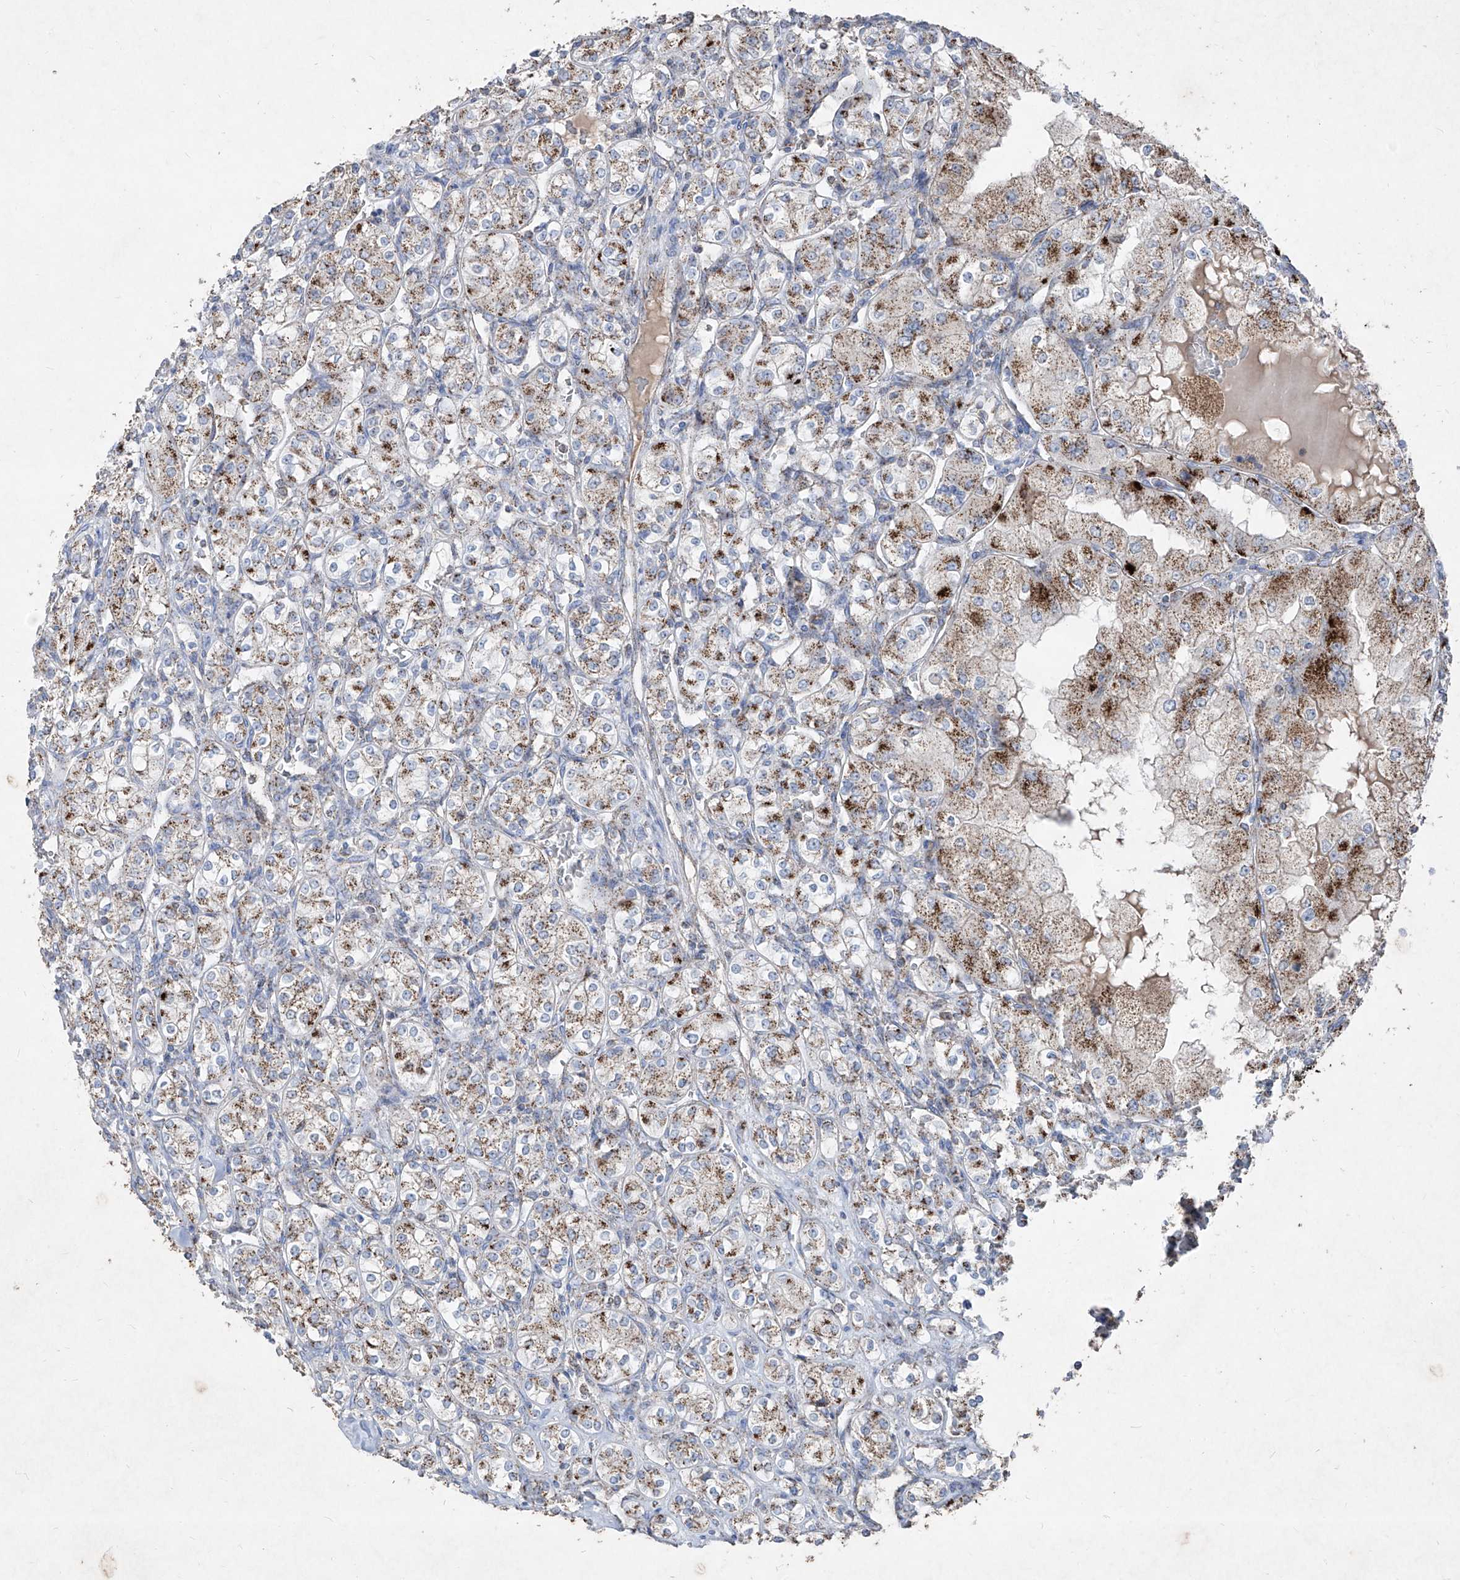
{"staining": {"intensity": "moderate", "quantity": "25%-75%", "location": "cytoplasmic/membranous"}, "tissue": "renal cancer", "cell_type": "Tumor cells", "image_type": "cancer", "snomed": [{"axis": "morphology", "description": "Adenocarcinoma, NOS"}, {"axis": "topography", "description": "Kidney"}], "caption": "Protein analysis of renal adenocarcinoma tissue shows moderate cytoplasmic/membranous expression in about 25%-75% of tumor cells. (brown staining indicates protein expression, while blue staining denotes nuclei).", "gene": "ABCD3", "patient": {"sex": "male", "age": 77}}